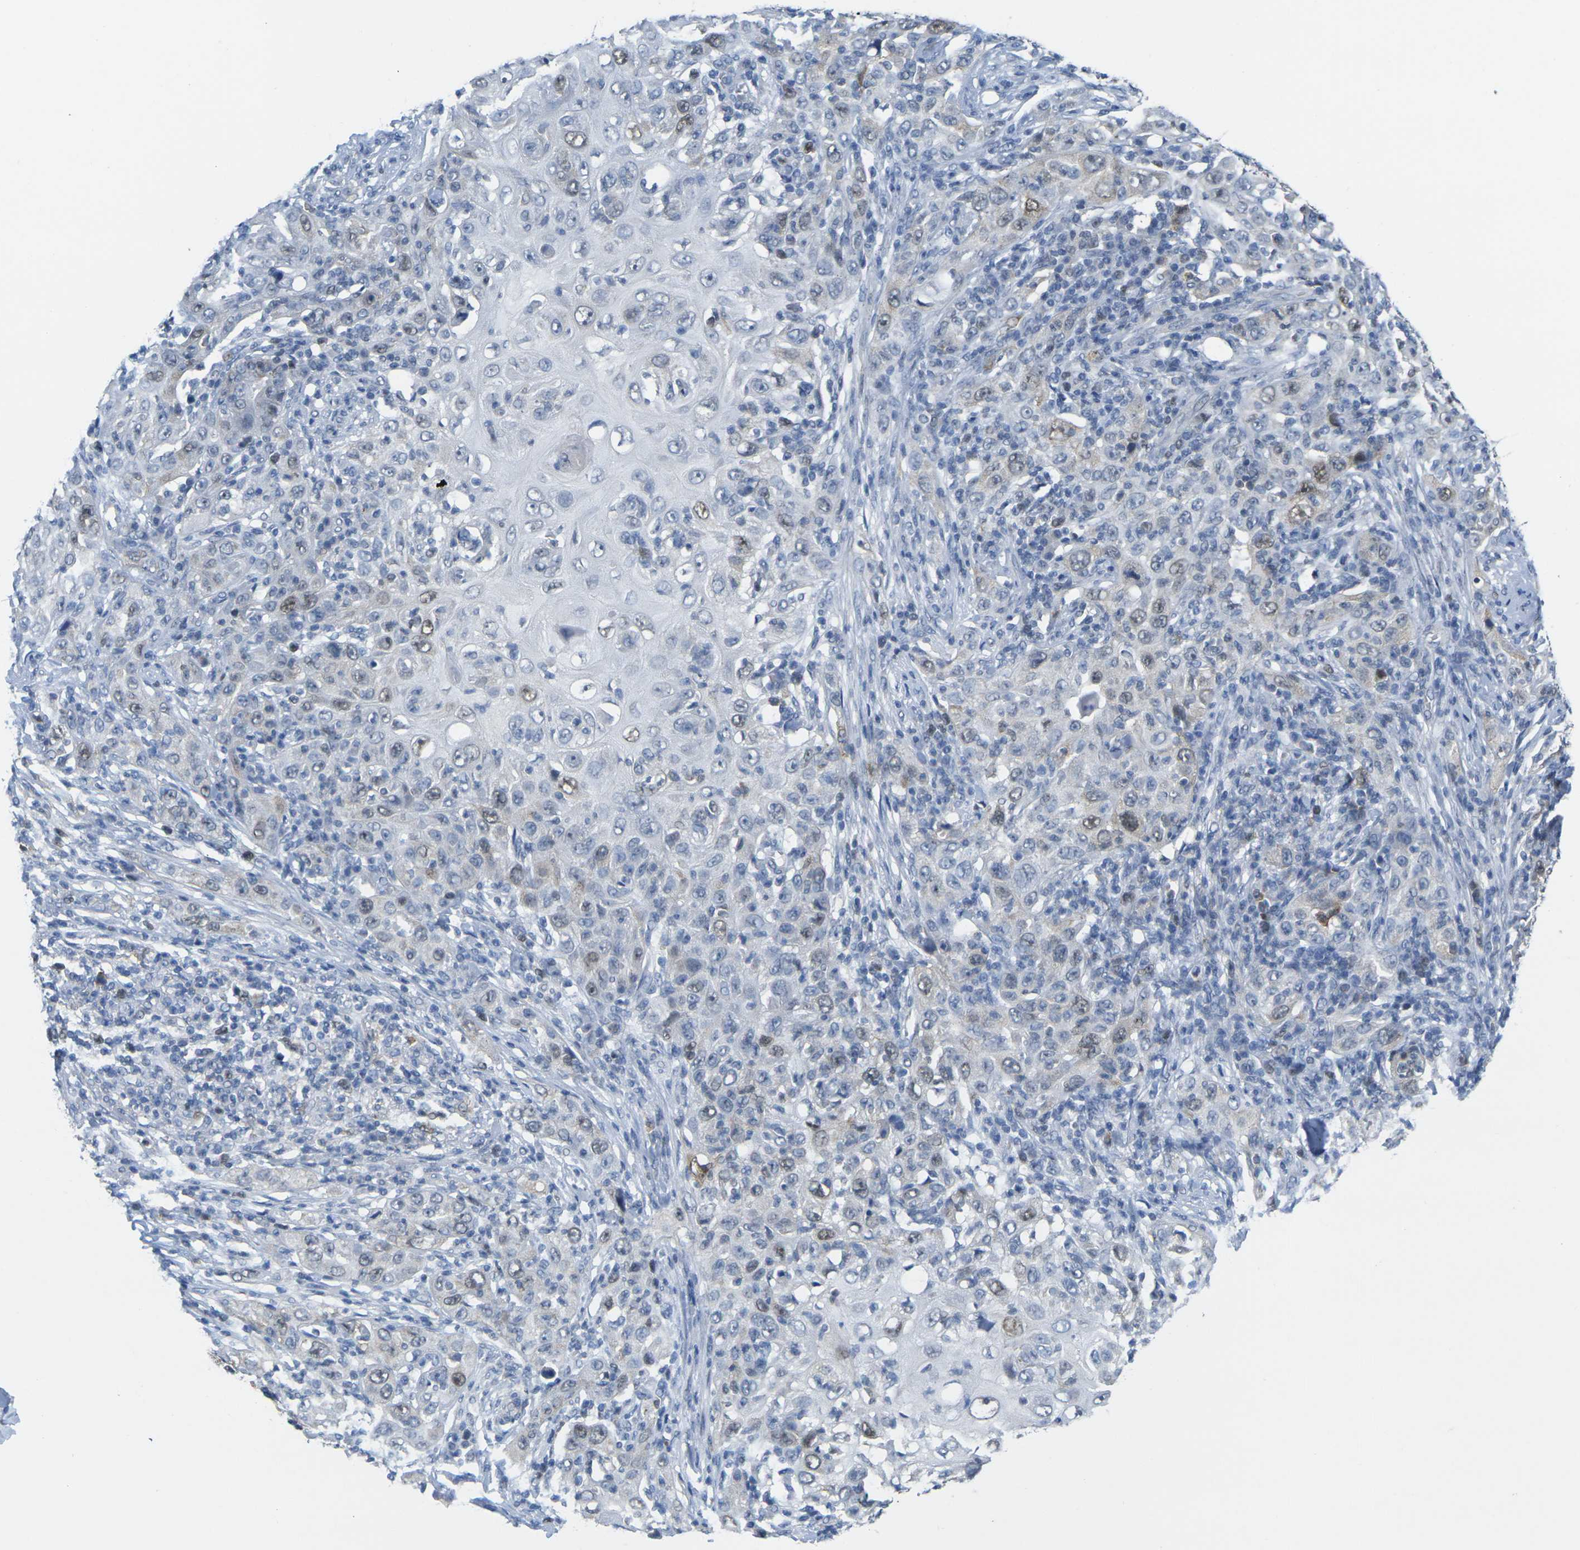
{"staining": {"intensity": "moderate", "quantity": "<25%", "location": "nuclear"}, "tissue": "skin cancer", "cell_type": "Tumor cells", "image_type": "cancer", "snomed": [{"axis": "morphology", "description": "Squamous cell carcinoma, NOS"}, {"axis": "topography", "description": "Skin"}], "caption": "Protein staining shows moderate nuclear staining in approximately <25% of tumor cells in skin cancer. The protein is shown in brown color, while the nuclei are stained blue.", "gene": "CDK2", "patient": {"sex": "female", "age": 88}}